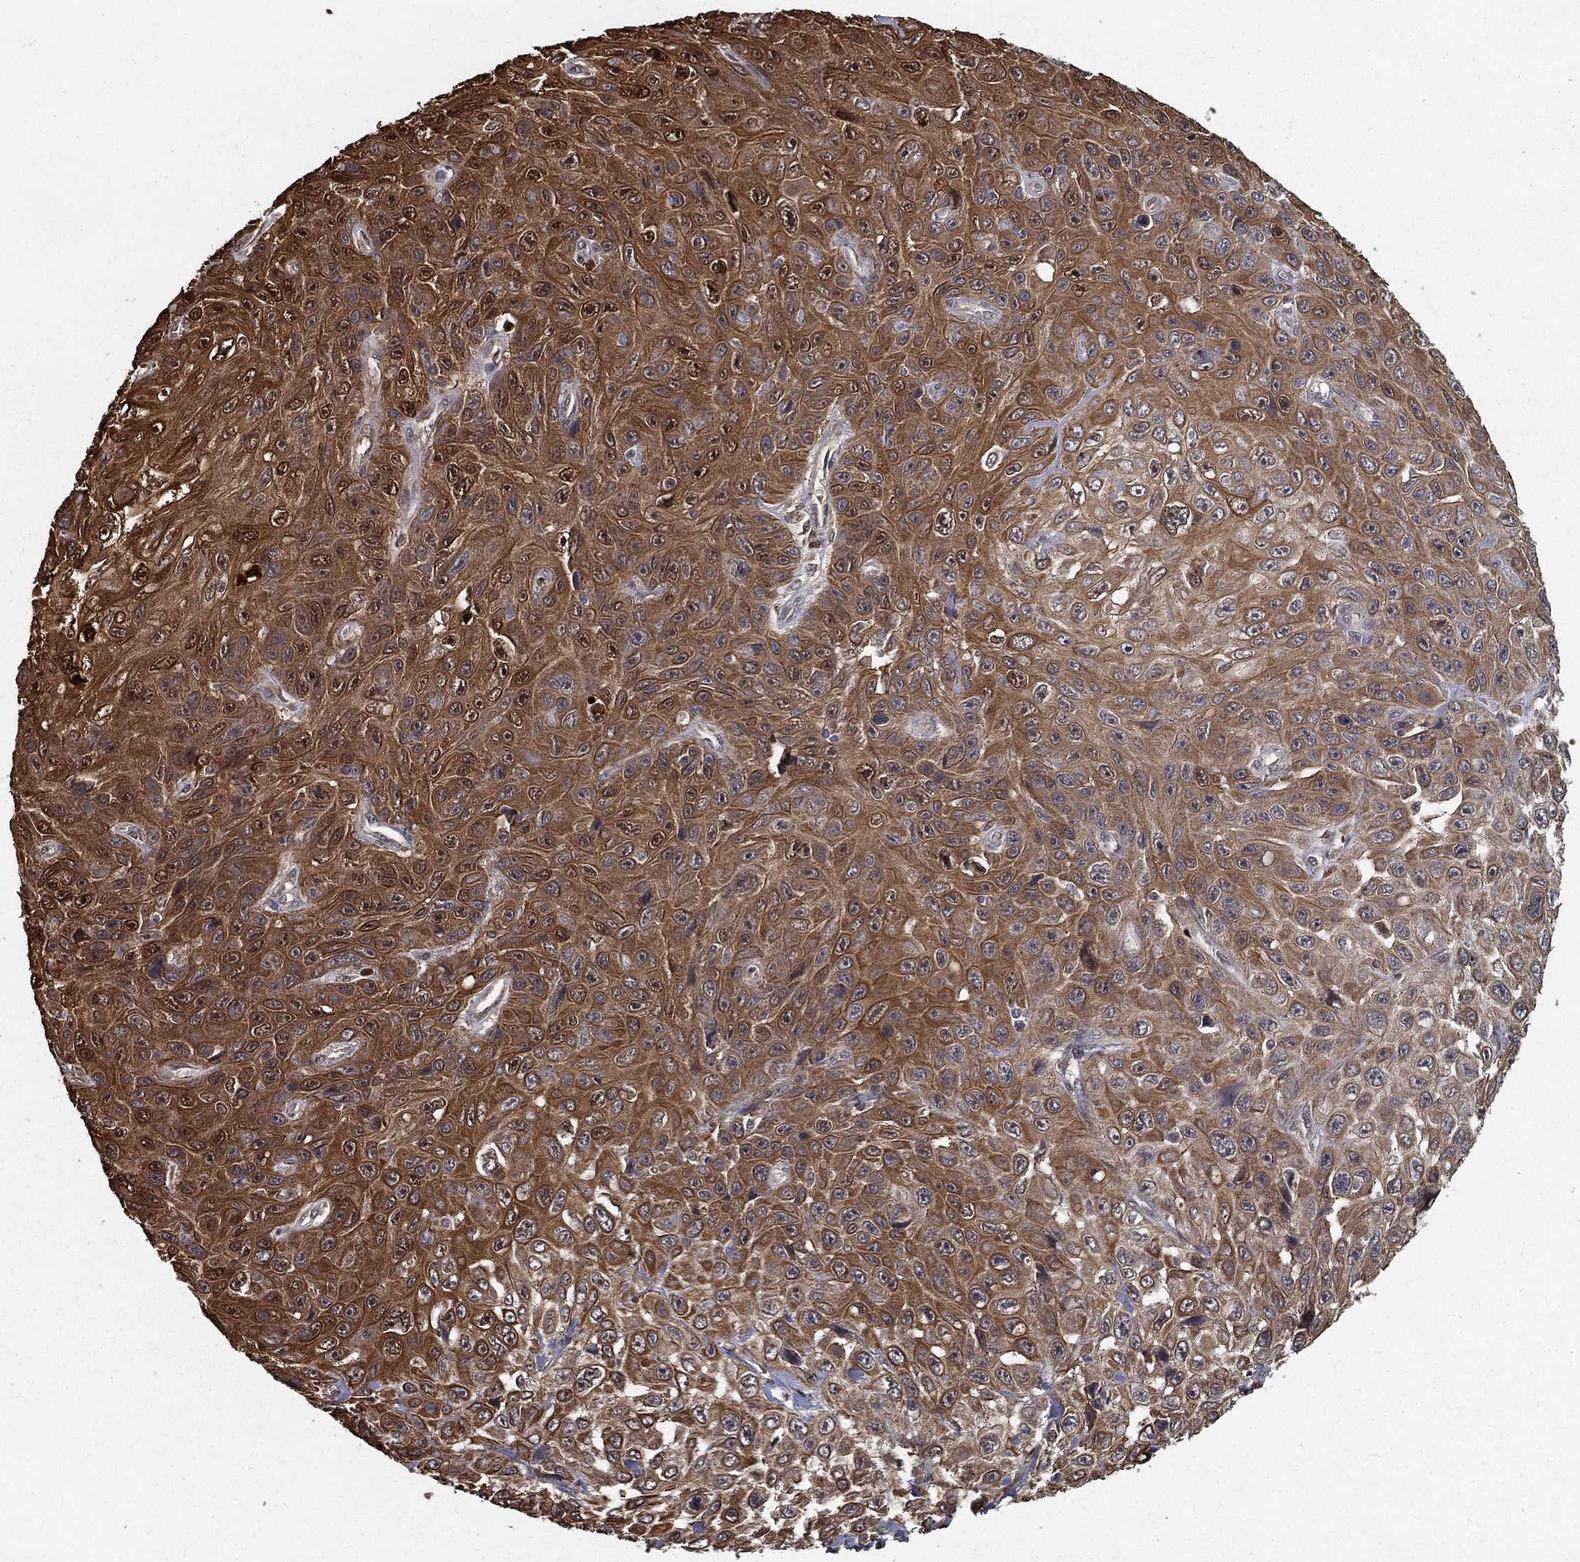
{"staining": {"intensity": "moderate", "quantity": ">75%", "location": "cytoplasmic/membranous"}, "tissue": "skin cancer", "cell_type": "Tumor cells", "image_type": "cancer", "snomed": [{"axis": "morphology", "description": "Squamous cell carcinoma, NOS"}, {"axis": "topography", "description": "Skin"}], "caption": "This photomicrograph displays skin squamous cell carcinoma stained with immunohistochemistry (IHC) to label a protein in brown. The cytoplasmic/membranous of tumor cells show moderate positivity for the protein. Nuclei are counter-stained blue.", "gene": "SLC6A6", "patient": {"sex": "male", "age": 82}}